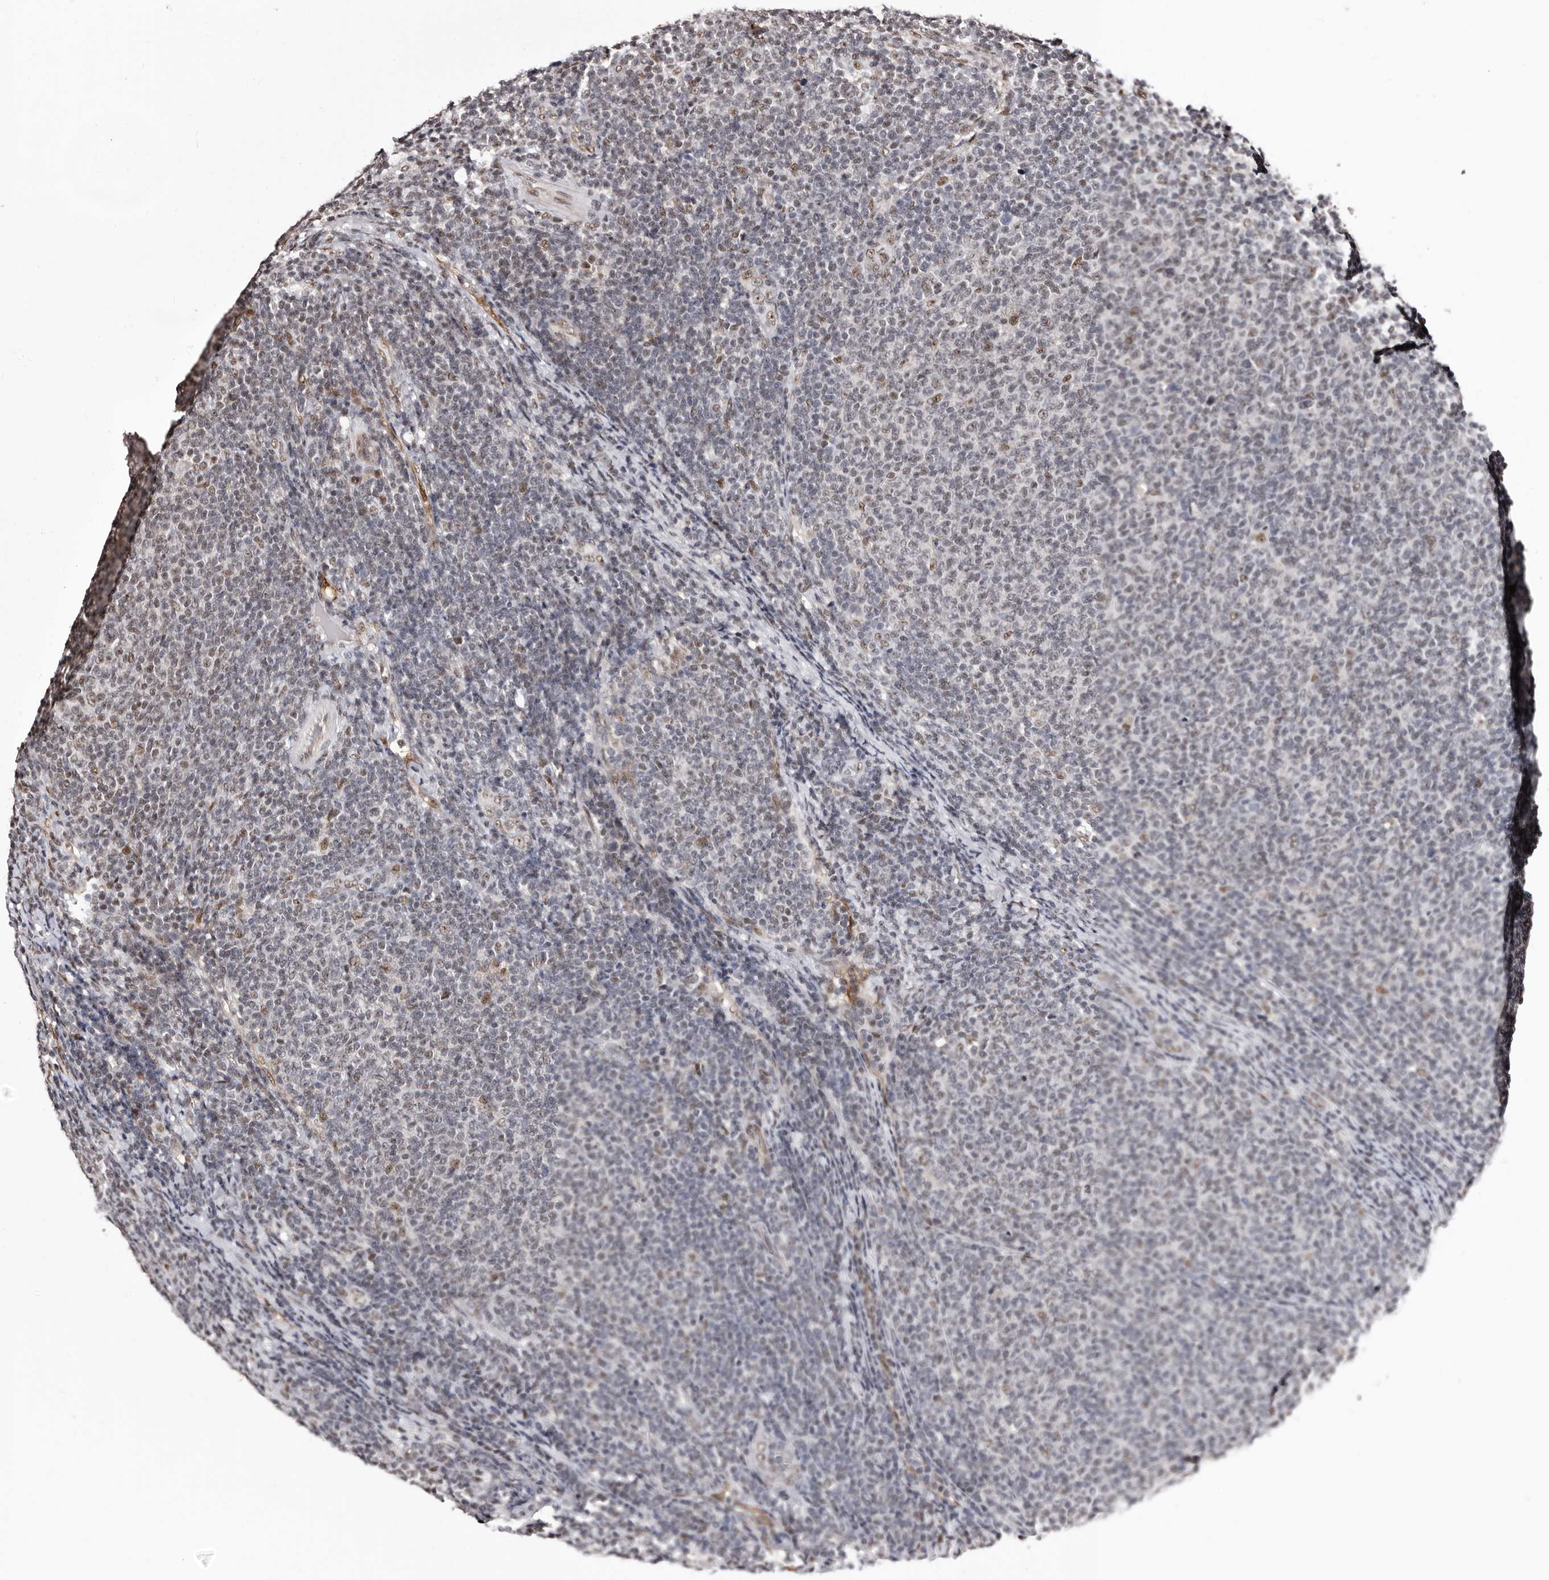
{"staining": {"intensity": "weak", "quantity": "<25%", "location": "nuclear"}, "tissue": "lymphoma", "cell_type": "Tumor cells", "image_type": "cancer", "snomed": [{"axis": "morphology", "description": "Malignant lymphoma, non-Hodgkin's type, Low grade"}, {"axis": "topography", "description": "Lymph node"}], "caption": "Immunohistochemistry of lymphoma displays no positivity in tumor cells.", "gene": "ANAPC11", "patient": {"sex": "male", "age": 66}}